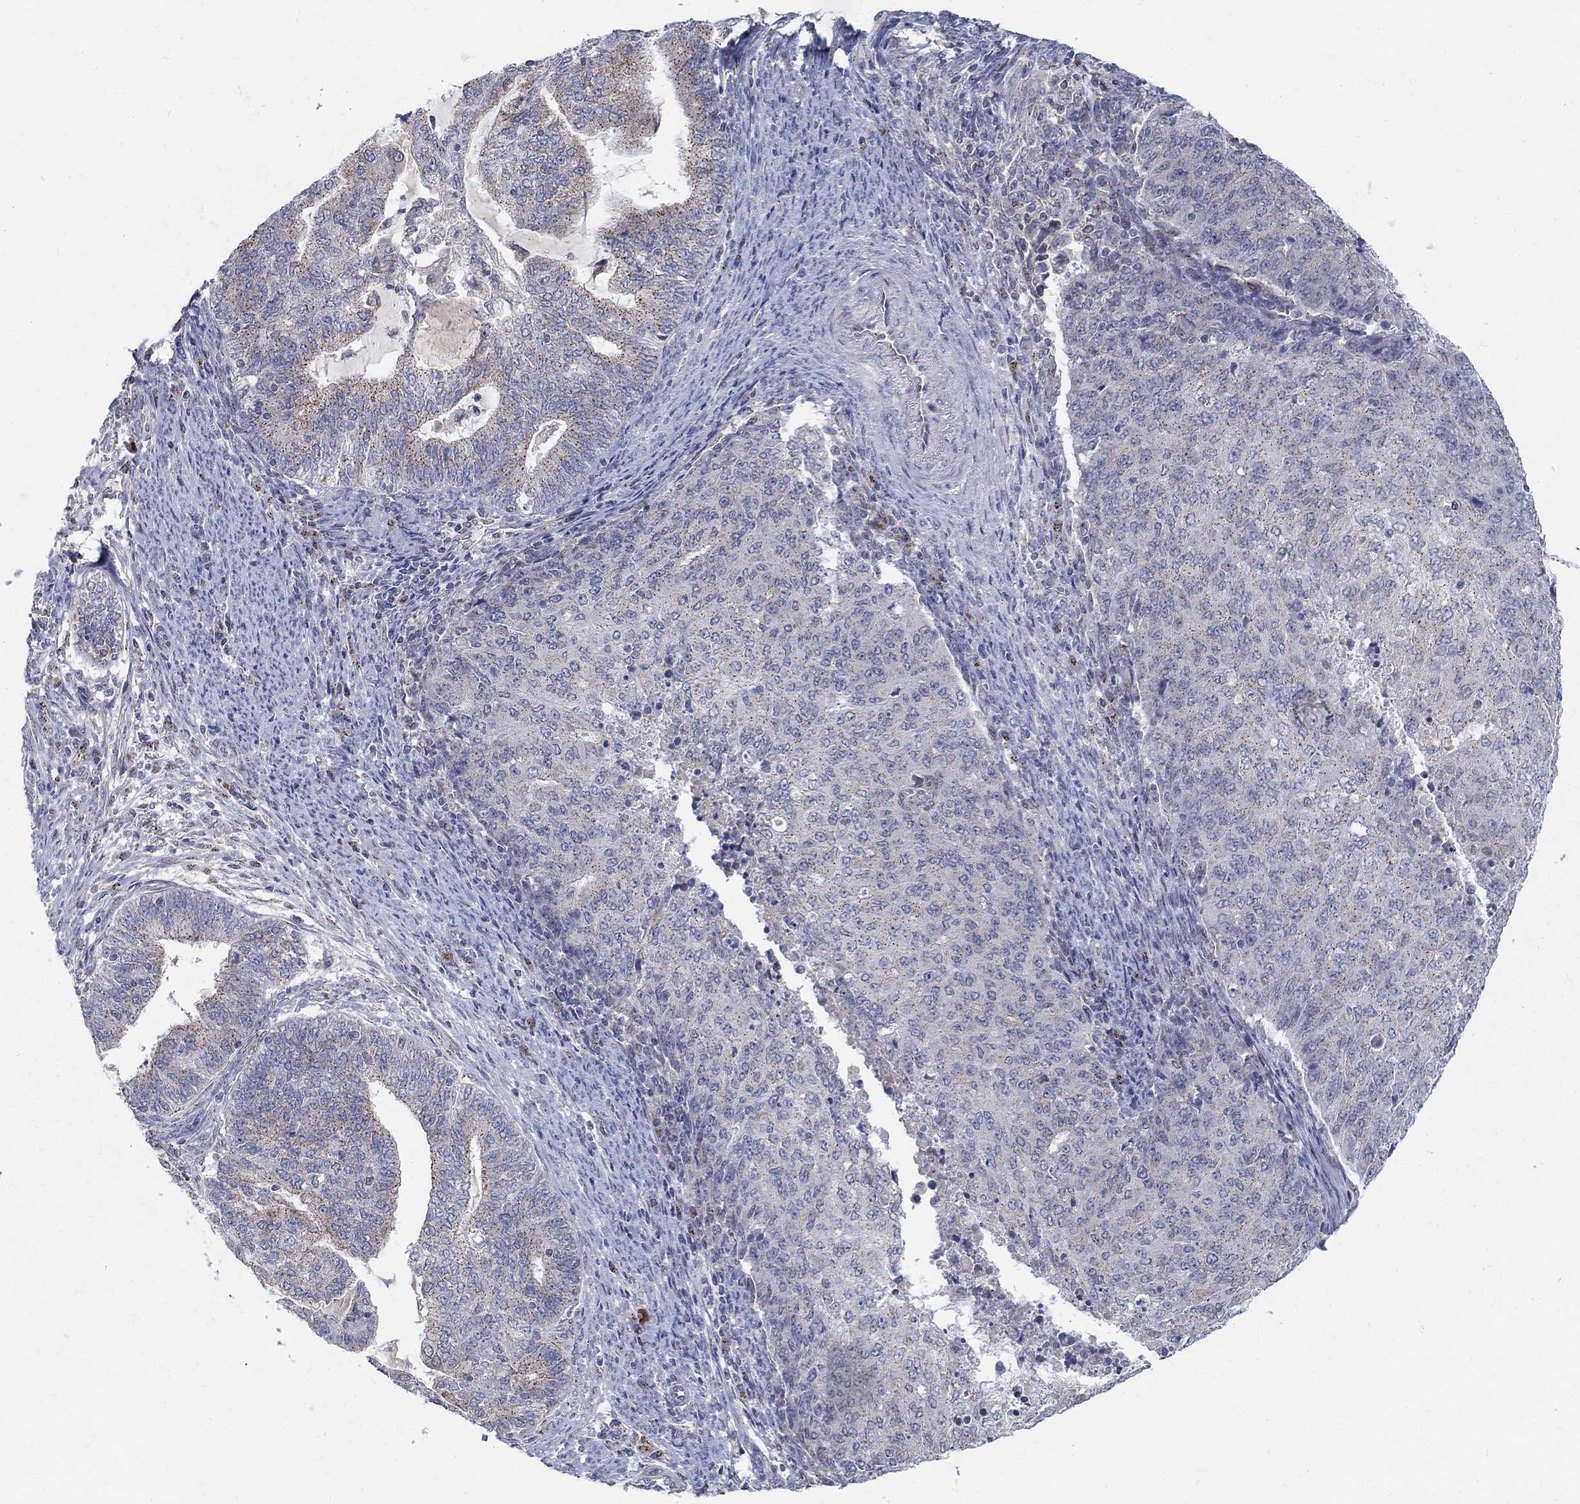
{"staining": {"intensity": "negative", "quantity": "none", "location": "none"}, "tissue": "endometrial cancer", "cell_type": "Tumor cells", "image_type": "cancer", "snomed": [{"axis": "morphology", "description": "Adenocarcinoma, NOS"}, {"axis": "topography", "description": "Endometrium"}], "caption": "IHC of adenocarcinoma (endometrial) reveals no expression in tumor cells.", "gene": "PANK3", "patient": {"sex": "female", "age": 82}}